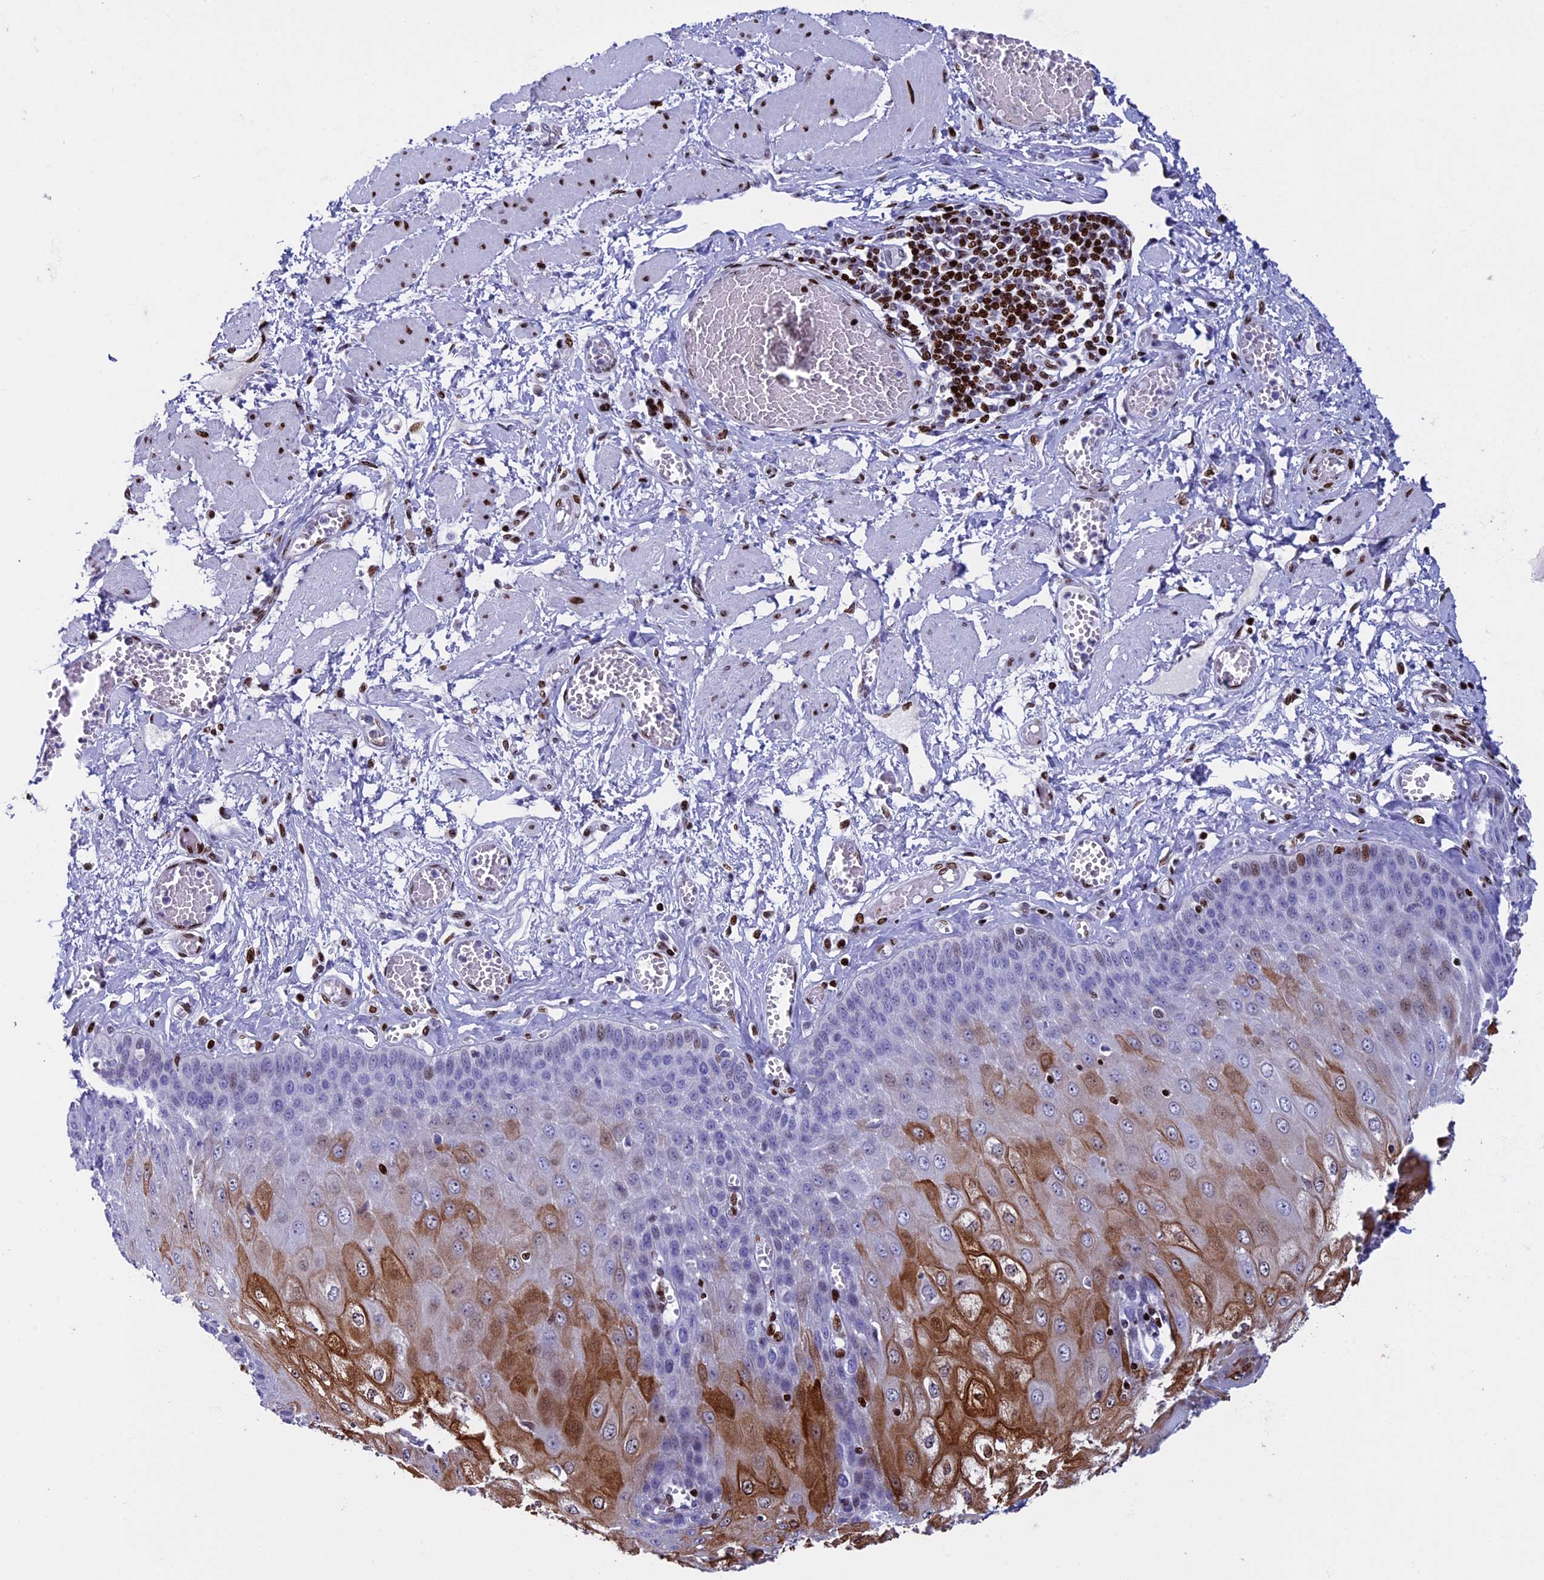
{"staining": {"intensity": "strong", "quantity": "25%-75%", "location": "cytoplasmic/membranous,nuclear"}, "tissue": "esophagus", "cell_type": "Squamous epithelial cells", "image_type": "normal", "snomed": [{"axis": "morphology", "description": "Normal tissue, NOS"}, {"axis": "topography", "description": "Esophagus"}], "caption": "Approximately 25%-75% of squamous epithelial cells in benign esophagus display strong cytoplasmic/membranous,nuclear protein positivity as visualized by brown immunohistochemical staining.", "gene": "BTBD3", "patient": {"sex": "male", "age": 60}}